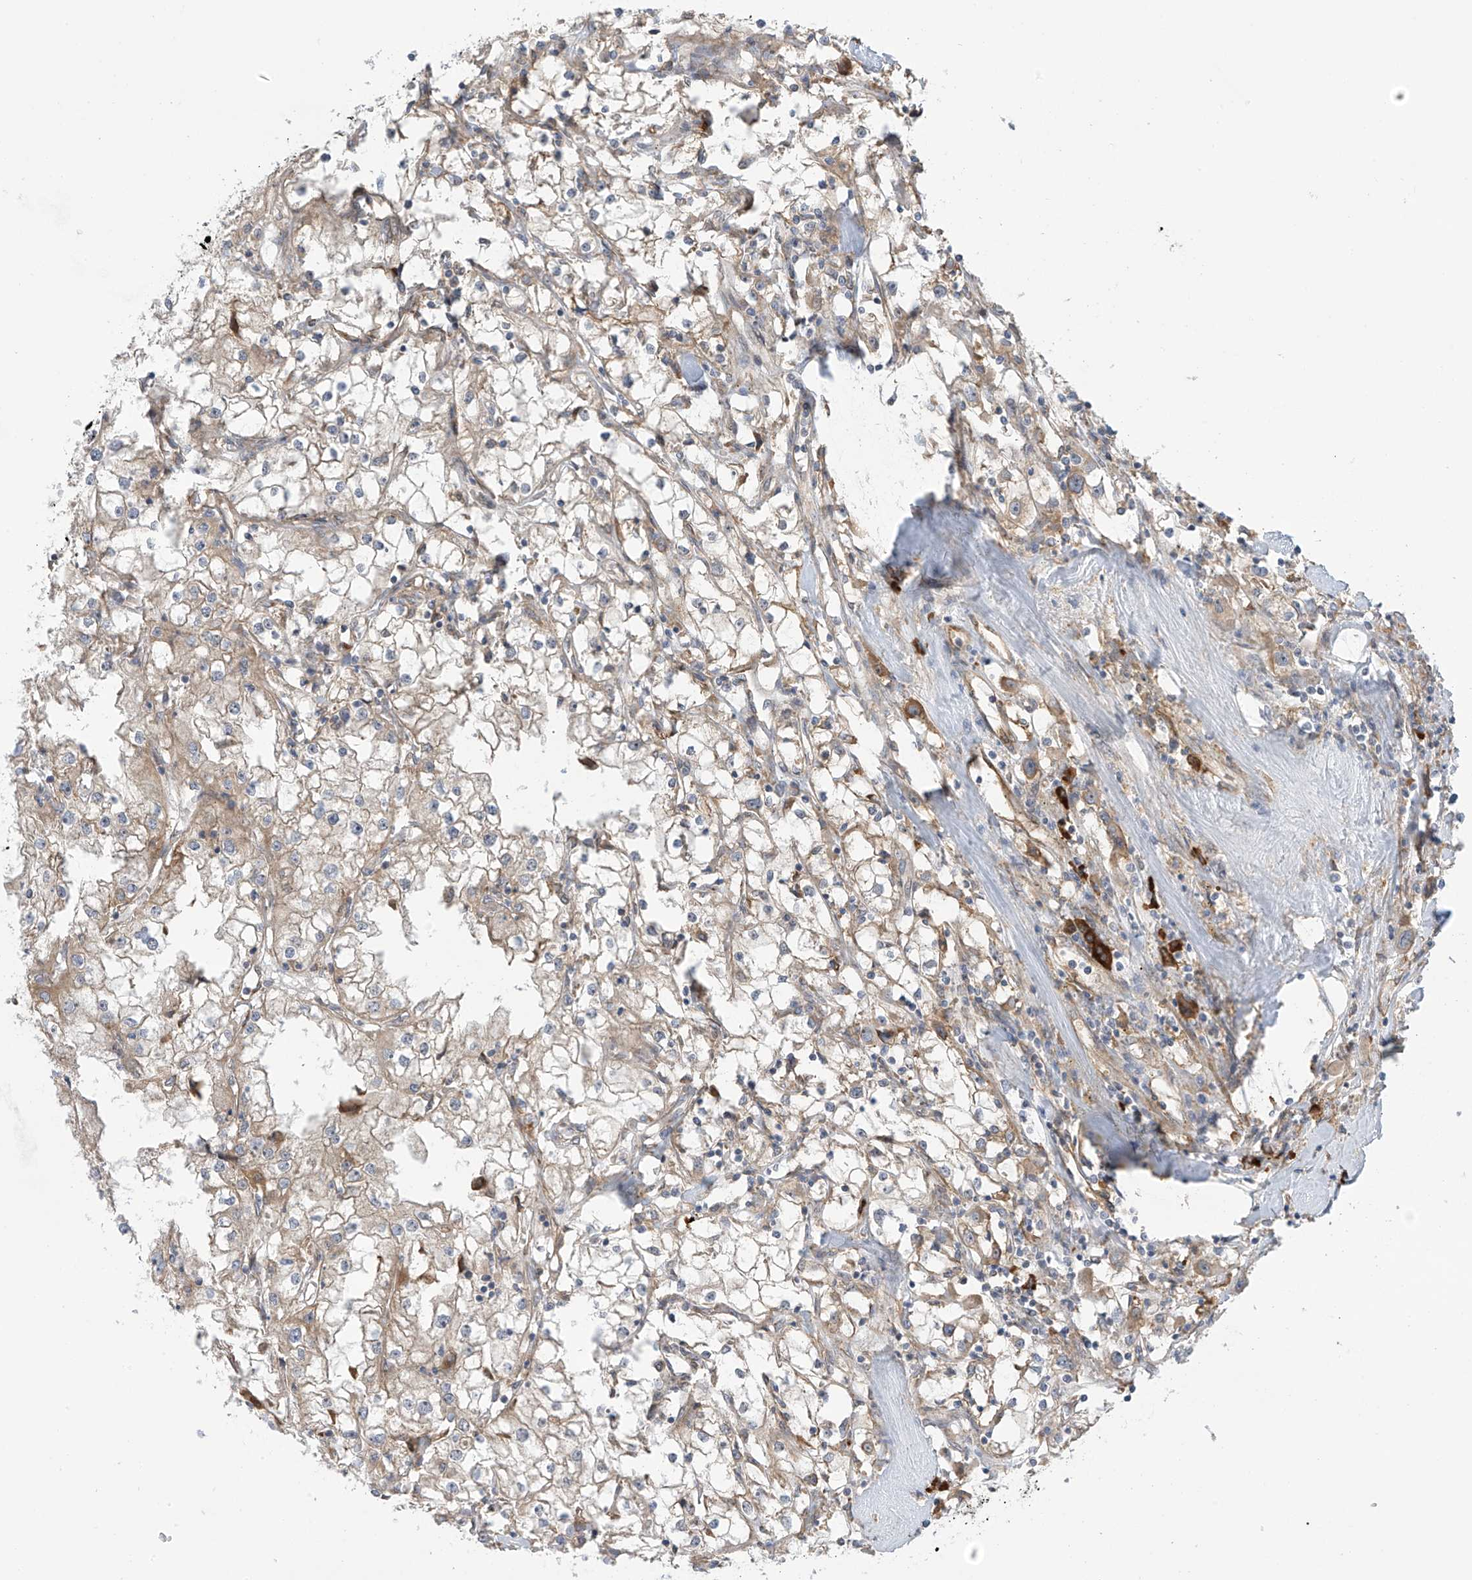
{"staining": {"intensity": "weak", "quantity": "<25%", "location": "cytoplasmic/membranous"}, "tissue": "renal cancer", "cell_type": "Tumor cells", "image_type": "cancer", "snomed": [{"axis": "morphology", "description": "Adenocarcinoma, NOS"}, {"axis": "topography", "description": "Kidney"}], "caption": "The photomicrograph exhibits no staining of tumor cells in adenocarcinoma (renal).", "gene": "KIAA1522", "patient": {"sex": "male", "age": 56}}